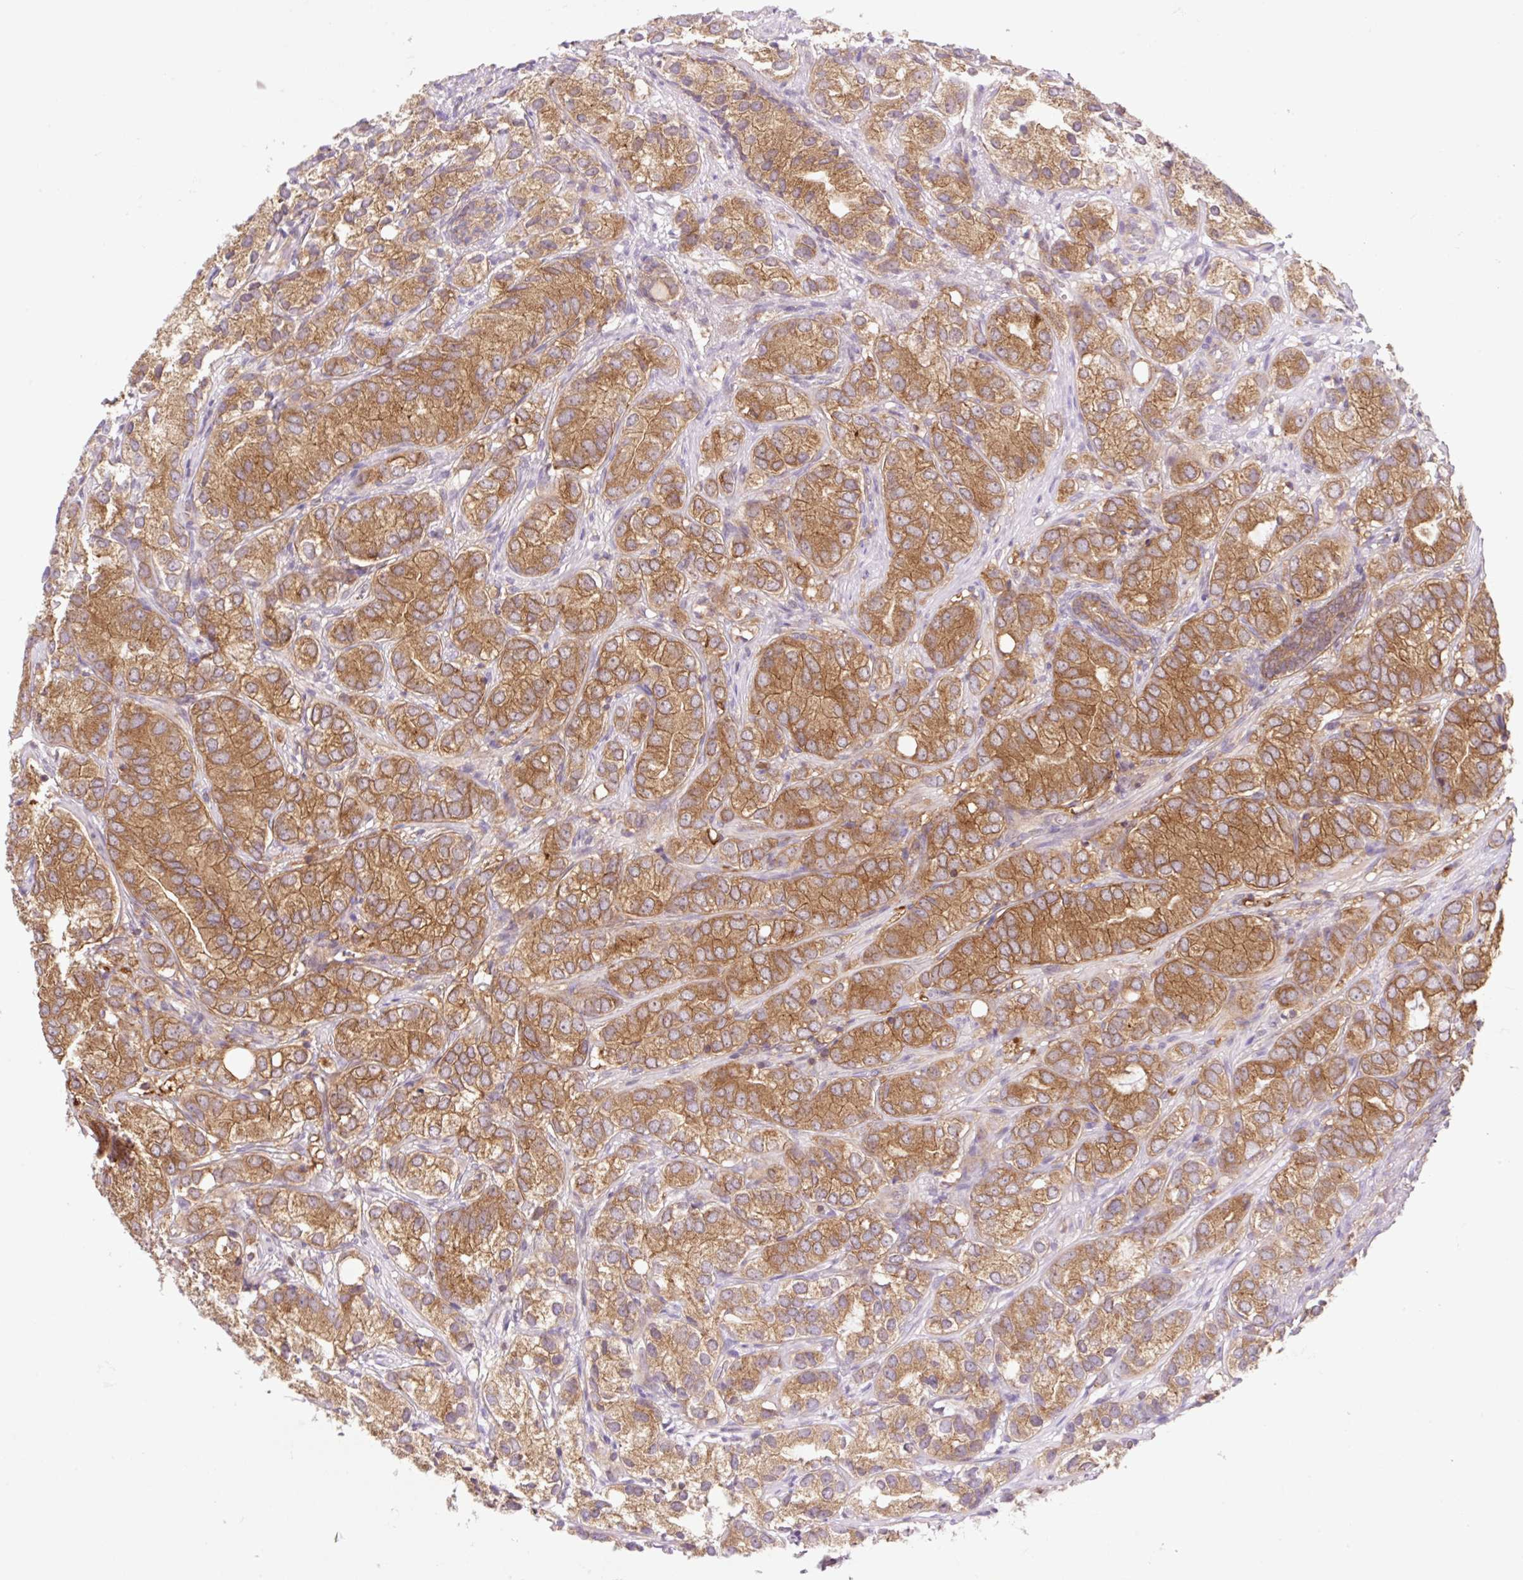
{"staining": {"intensity": "strong", "quantity": ">75%", "location": "cytoplasmic/membranous"}, "tissue": "prostate cancer", "cell_type": "Tumor cells", "image_type": "cancer", "snomed": [{"axis": "morphology", "description": "Adenocarcinoma, High grade"}, {"axis": "topography", "description": "Prostate"}], "caption": "Protein staining shows strong cytoplasmic/membranous positivity in approximately >75% of tumor cells in prostate high-grade adenocarcinoma. (Stains: DAB (3,3'-diaminobenzidine) in brown, nuclei in blue, Microscopy: brightfield microscopy at high magnification).", "gene": "VPS4A", "patient": {"sex": "male", "age": 82}}